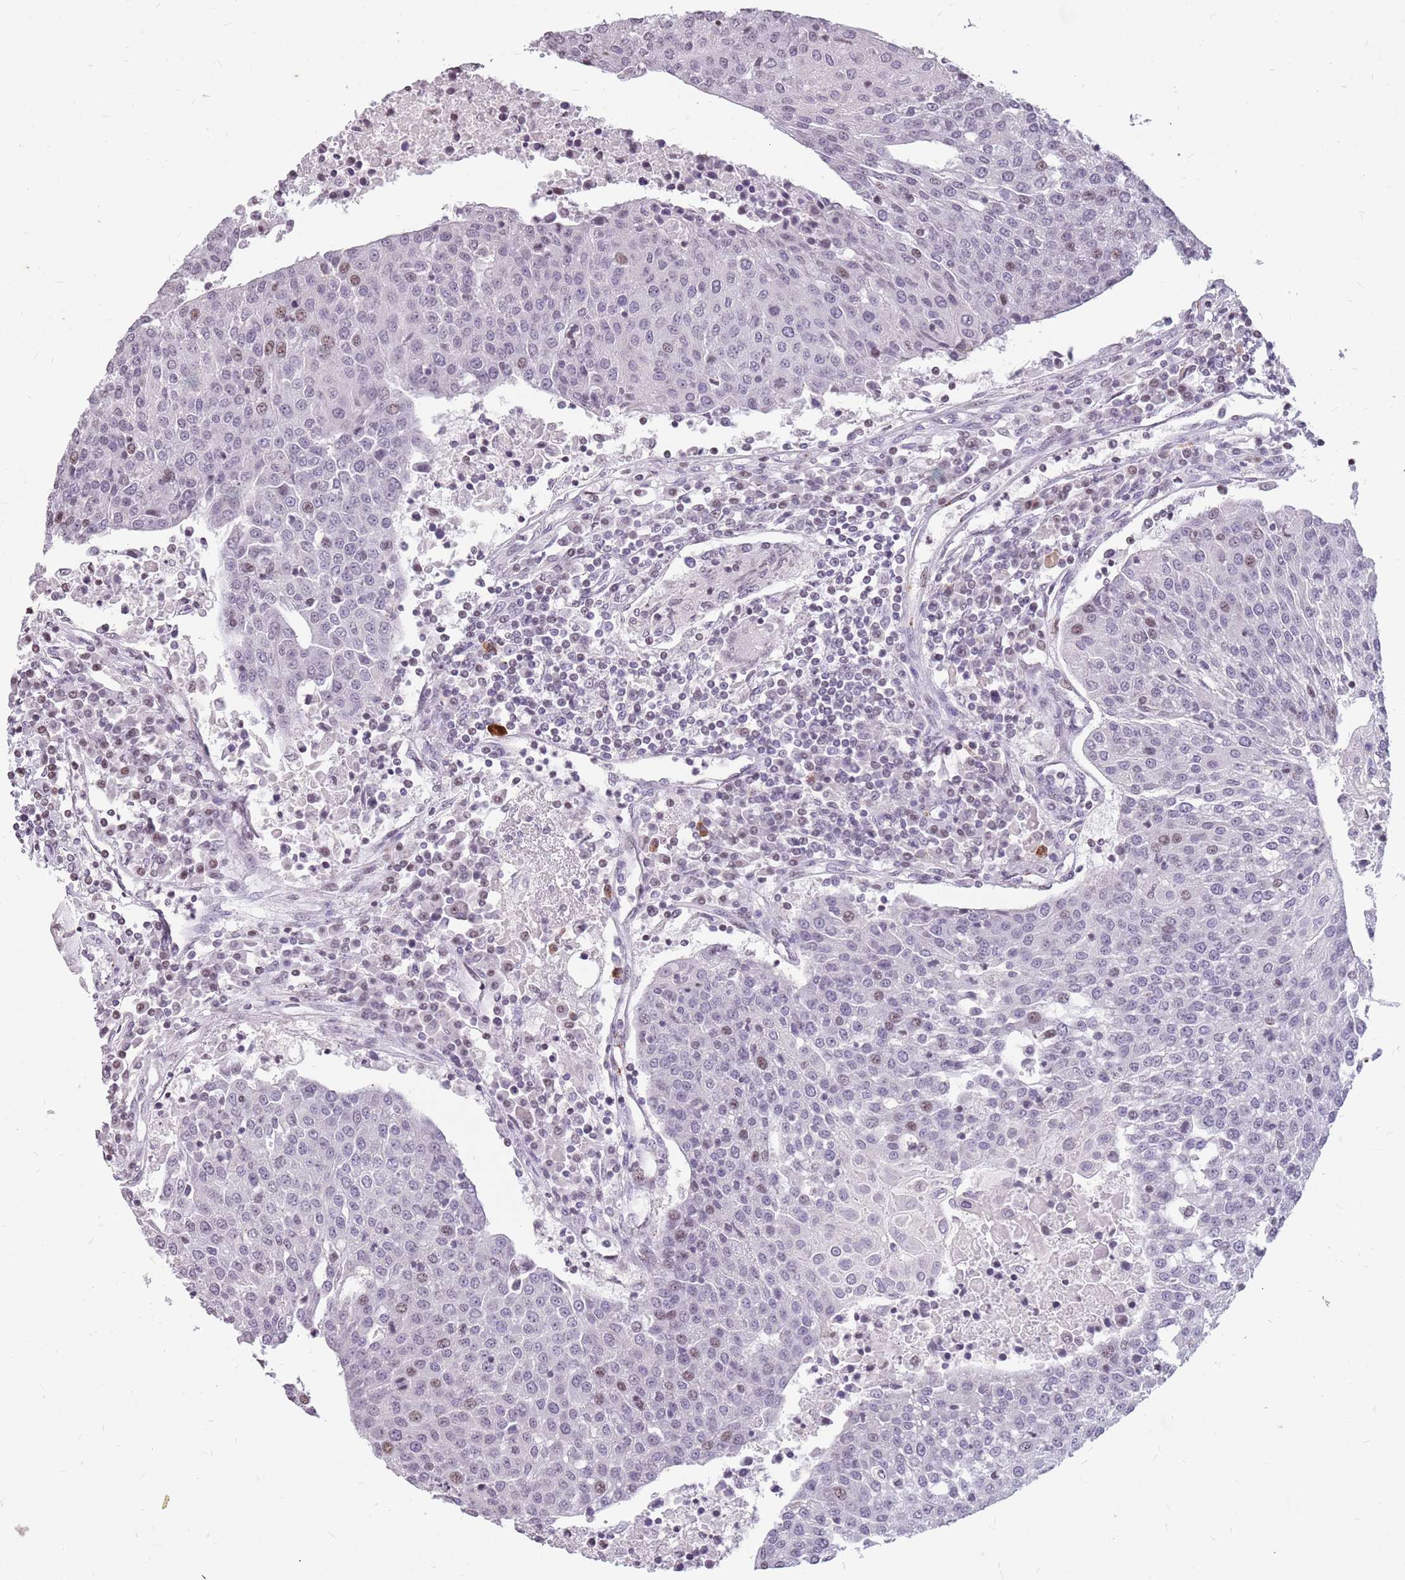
{"staining": {"intensity": "moderate", "quantity": "<25%", "location": "nuclear"}, "tissue": "urothelial cancer", "cell_type": "Tumor cells", "image_type": "cancer", "snomed": [{"axis": "morphology", "description": "Urothelial carcinoma, High grade"}, {"axis": "topography", "description": "Urinary bladder"}], "caption": "Immunohistochemical staining of high-grade urothelial carcinoma displays low levels of moderate nuclear protein positivity in approximately <25% of tumor cells.", "gene": "NEK6", "patient": {"sex": "female", "age": 85}}